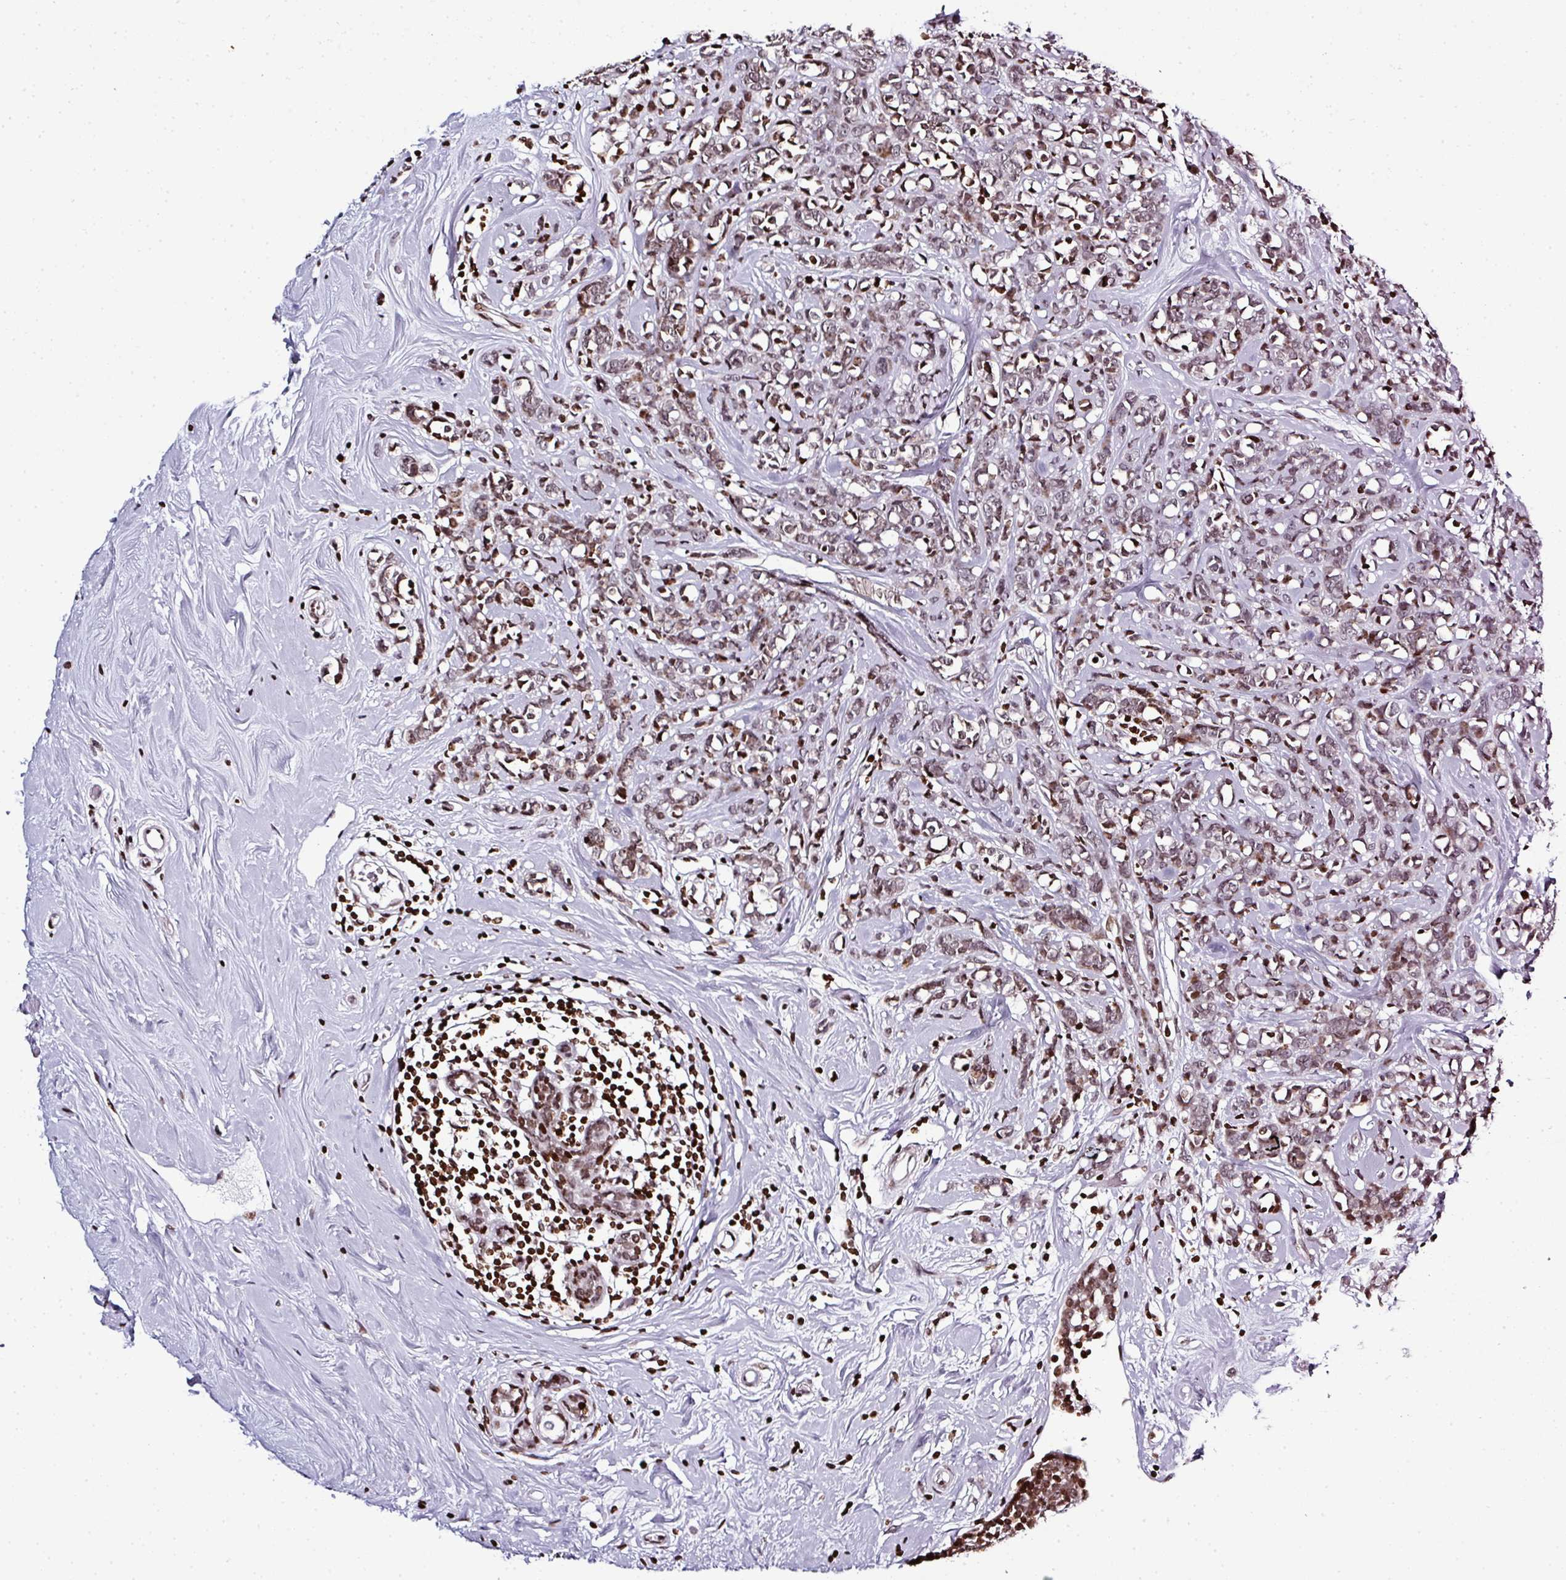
{"staining": {"intensity": "weak", "quantity": ">75%", "location": "nuclear"}, "tissue": "breast cancer", "cell_type": "Tumor cells", "image_type": "cancer", "snomed": [{"axis": "morphology", "description": "Lobular carcinoma"}, {"axis": "topography", "description": "Breast"}], "caption": "Immunohistochemistry of breast cancer demonstrates low levels of weak nuclear positivity in about >75% of tumor cells.", "gene": "RASL11A", "patient": {"sex": "female", "age": 58}}